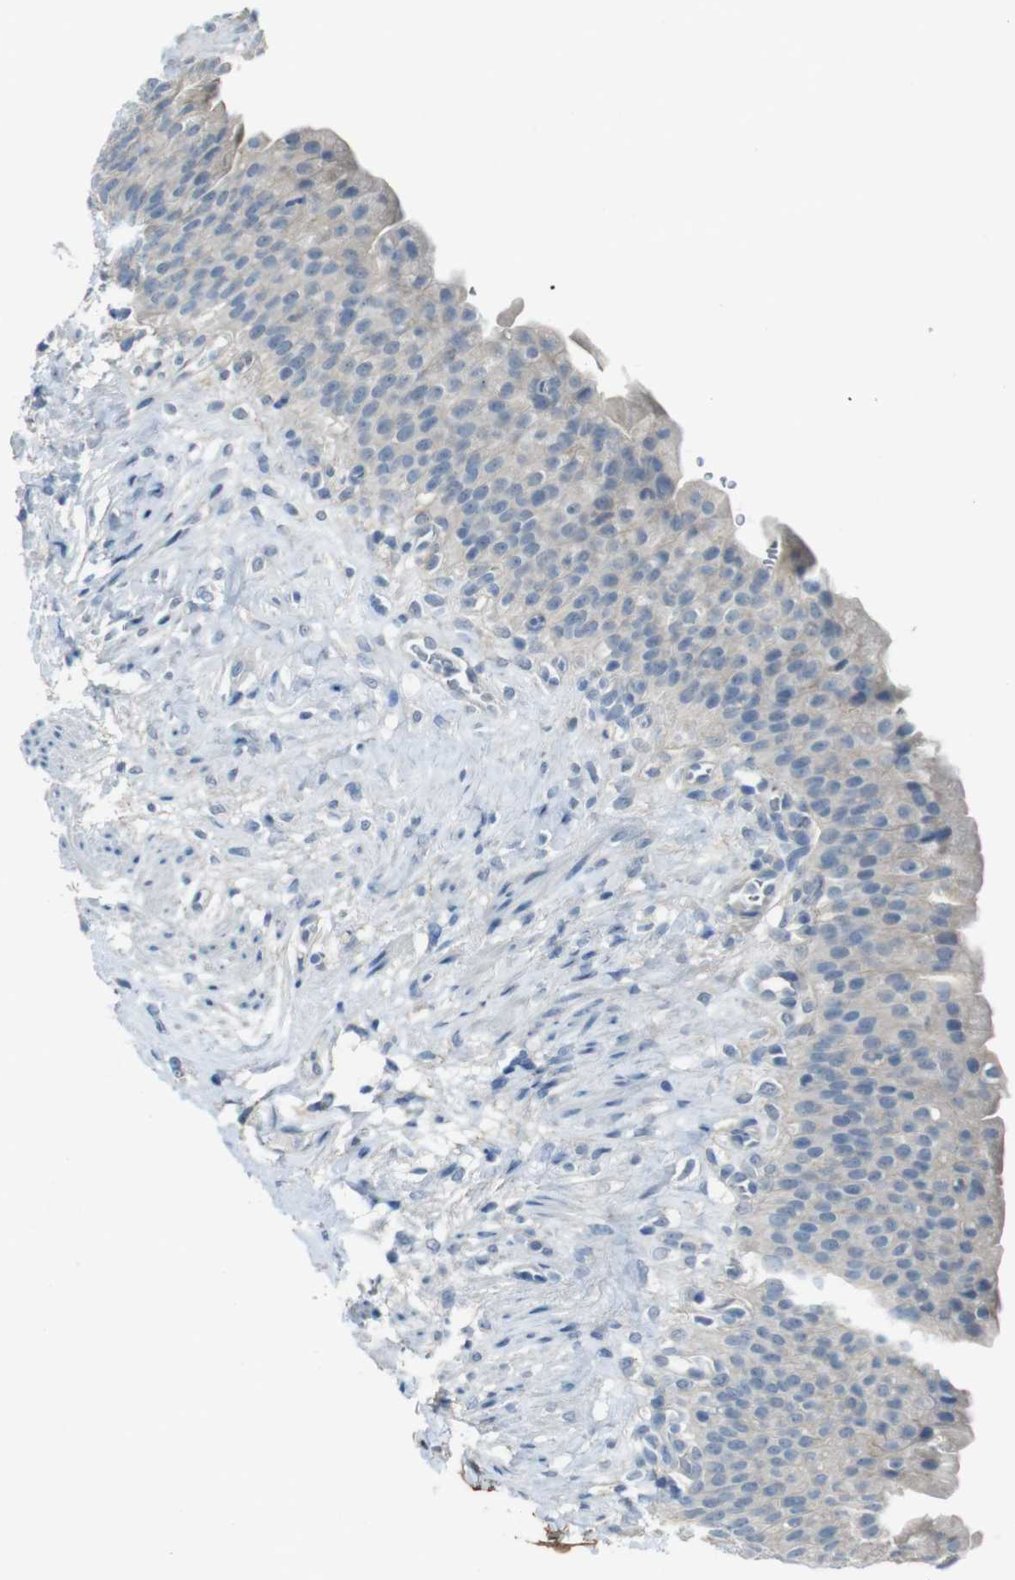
{"staining": {"intensity": "weak", "quantity": "<25%", "location": "cytoplasmic/membranous"}, "tissue": "urinary bladder", "cell_type": "Urothelial cells", "image_type": "normal", "snomed": [{"axis": "morphology", "description": "Normal tissue, NOS"}, {"axis": "topography", "description": "Urinary bladder"}], "caption": "Immunohistochemistry image of benign urinary bladder: human urinary bladder stained with DAB (3,3'-diaminobenzidine) reveals no significant protein positivity in urothelial cells. (DAB immunohistochemistry (IHC), high magnification).", "gene": "ENTPD7", "patient": {"sex": "female", "age": 79}}